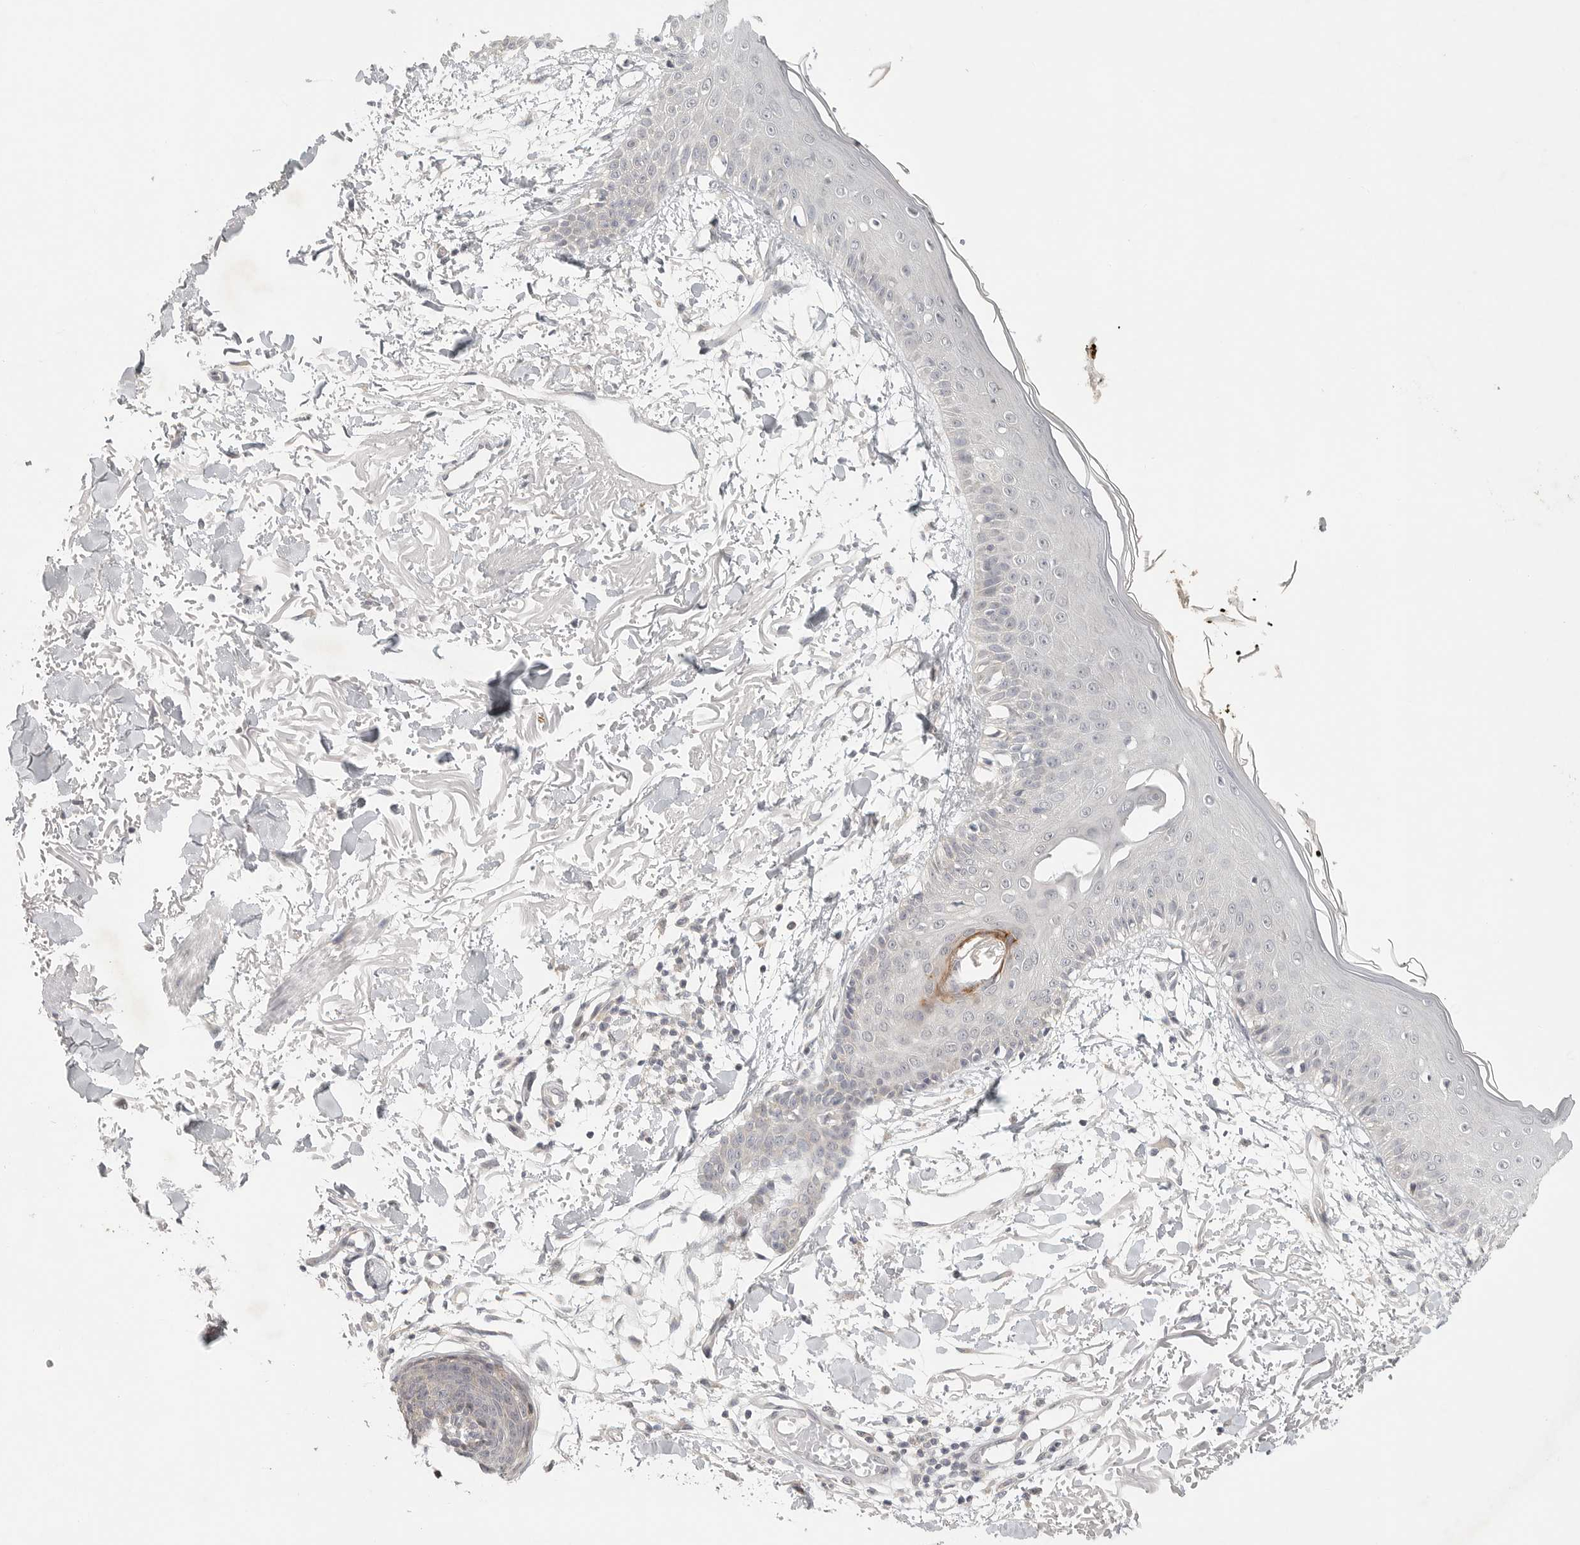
{"staining": {"intensity": "negative", "quantity": "none", "location": "none"}, "tissue": "skin", "cell_type": "Fibroblasts", "image_type": "normal", "snomed": [{"axis": "morphology", "description": "Normal tissue, NOS"}, {"axis": "morphology", "description": "Squamous cell carcinoma, NOS"}, {"axis": "topography", "description": "Skin"}, {"axis": "topography", "description": "Peripheral nerve tissue"}], "caption": "Fibroblasts are negative for protein expression in unremarkable human skin. Nuclei are stained in blue.", "gene": "HDAC6", "patient": {"sex": "male", "age": 83}}